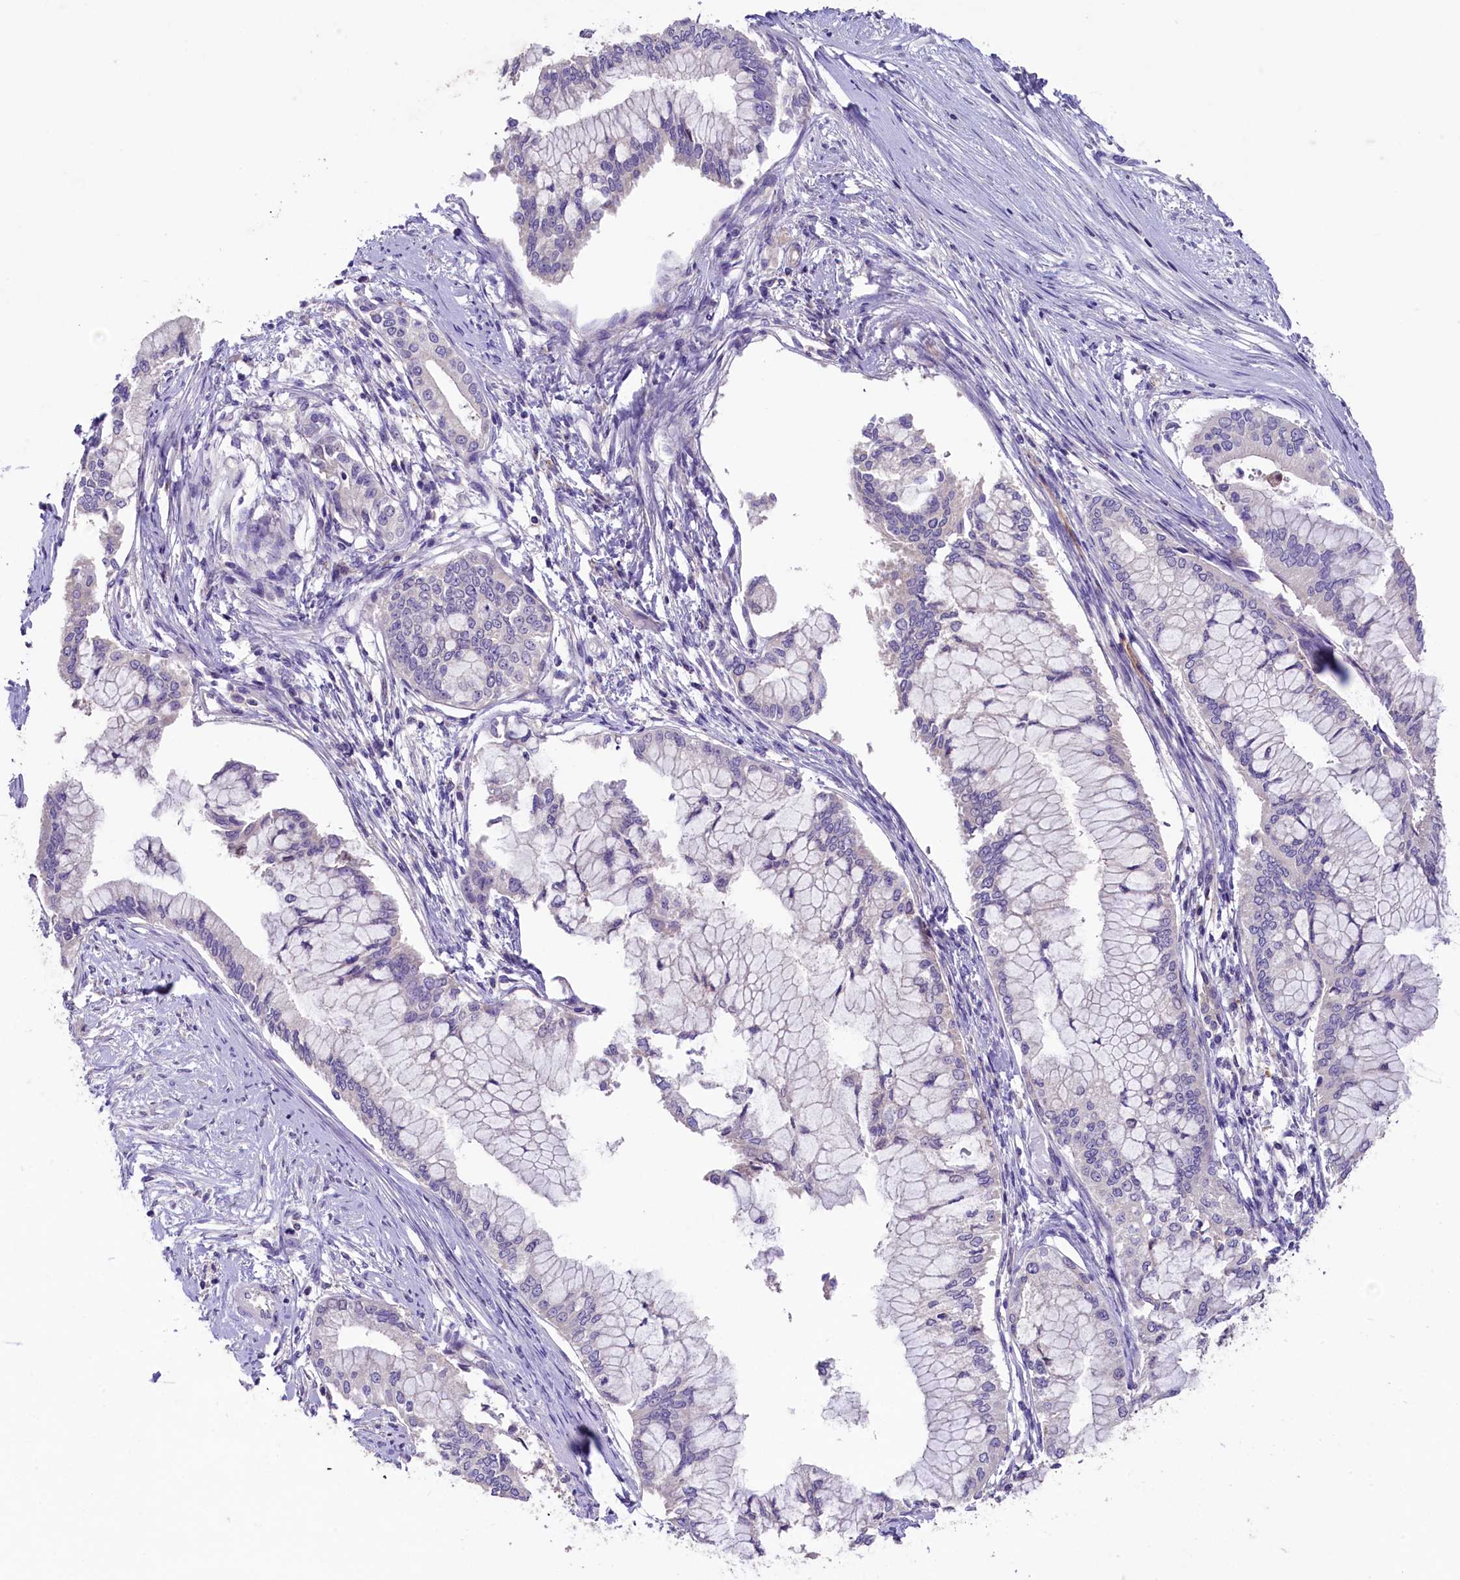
{"staining": {"intensity": "negative", "quantity": "none", "location": "none"}, "tissue": "pancreatic cancer", "cell_type": "Tumor cells", "image_type": "cancer", "snomed": [{"axis": "morphology", "description": "Adenocarcinoma, NOS"}, {"axis": "topography", "description": "Pancreas"}], "caption": "A micrograph of human pancreatic cancer (adenocarcinoma) is negative for staining in tumor cells.", "gene": "CD99L2", "patient": {"sex": "male", "age": 46}}